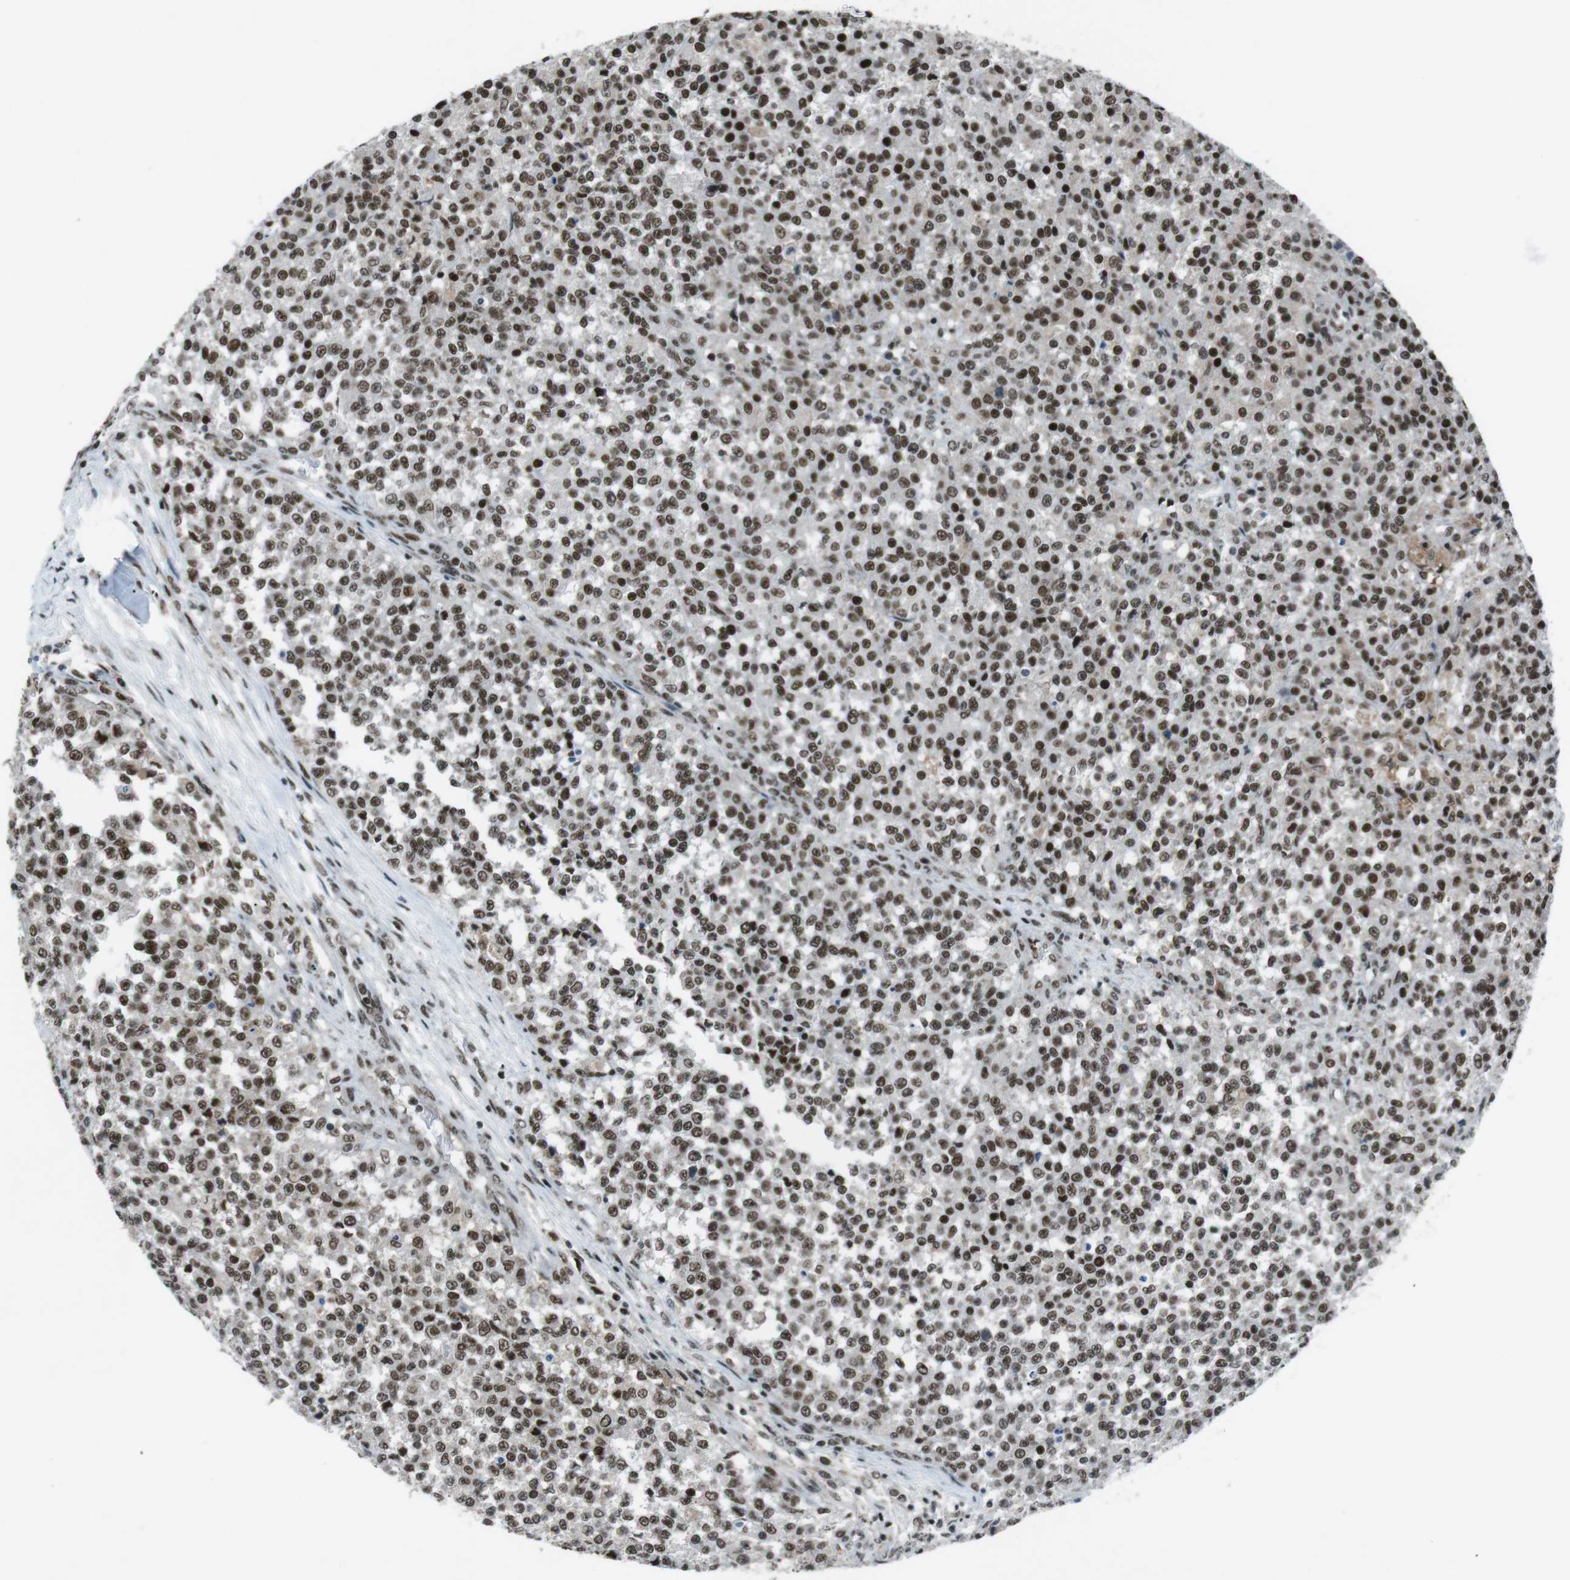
{"staining": {"intensity": "strong", "quantity": ">75%", "location": "nuclear"}, "tissue": "testis cancer", "cell_type": "Tumor cells", "image_type": "cancer", "snomed": [{"axis": "morphology", "description": "Seminoma, NOS"}, {"axis": "topography", "description": "Testis"}], "caption": "The histopathology image displays a brown stain indicating the presence of a protein in the nuclear of tumor cells in testis seminoma.", "gene": "TAF1", "patient": {"sex": "male", "age": 59}}